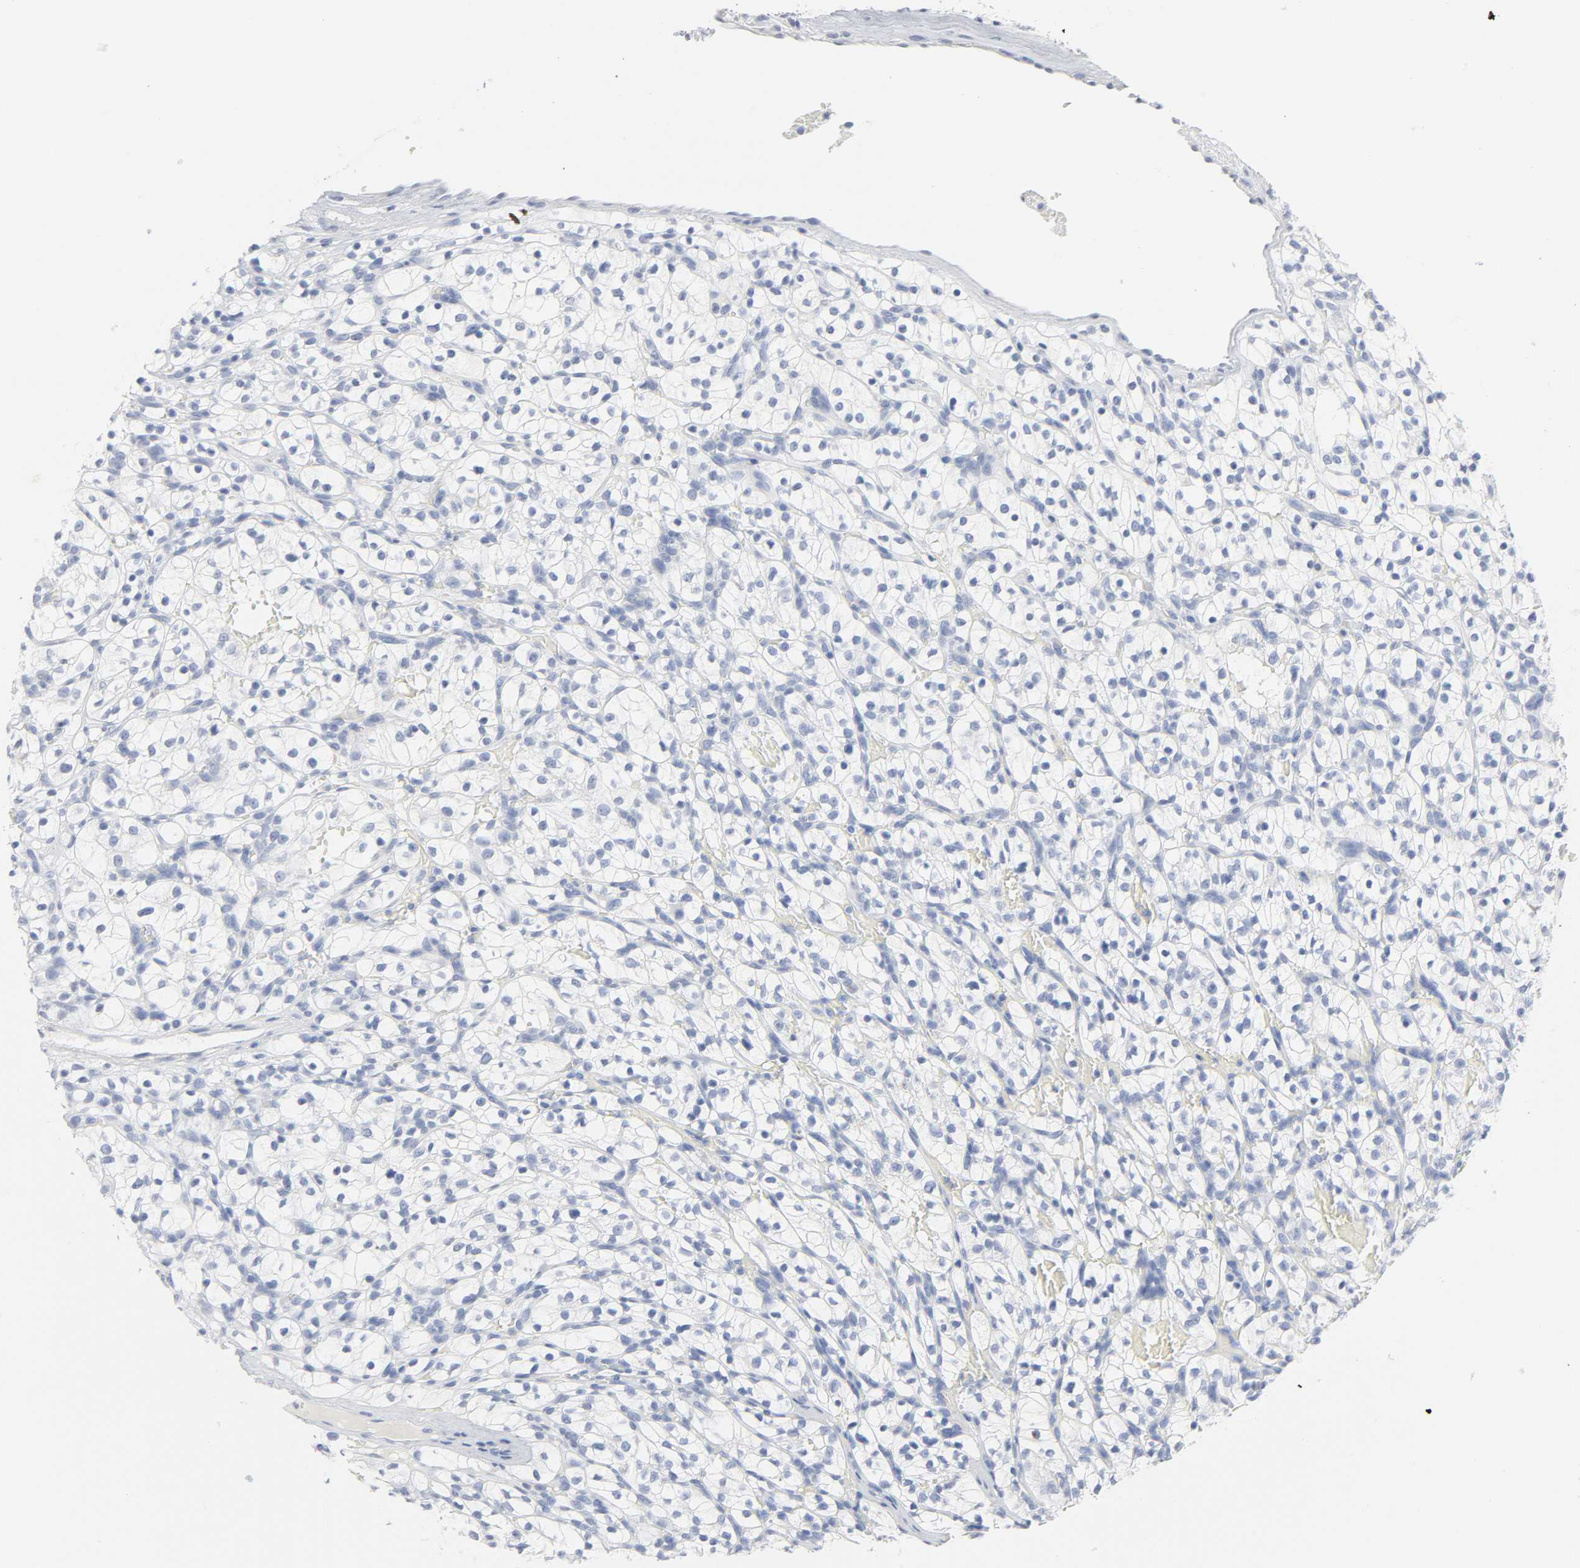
{"staining": {"intensity": "negative", "quantity": "none", "location": "none"}, "tissue": "renal cancer", "cell_type": "Tumor cells", "image_type": "cancer", "snomed": [{"axis": "morphology", "description": "Adenocarcinoma, NOS"}, {"axis": "topography", "description": "Kidney"}], "caption": "Renal cancer (adenocarcinoma) stained for a protein using IHC demonstrates no staining tumor cells.", "gene": "ACP3", "patient": {"sex": "female", "age": 57}}